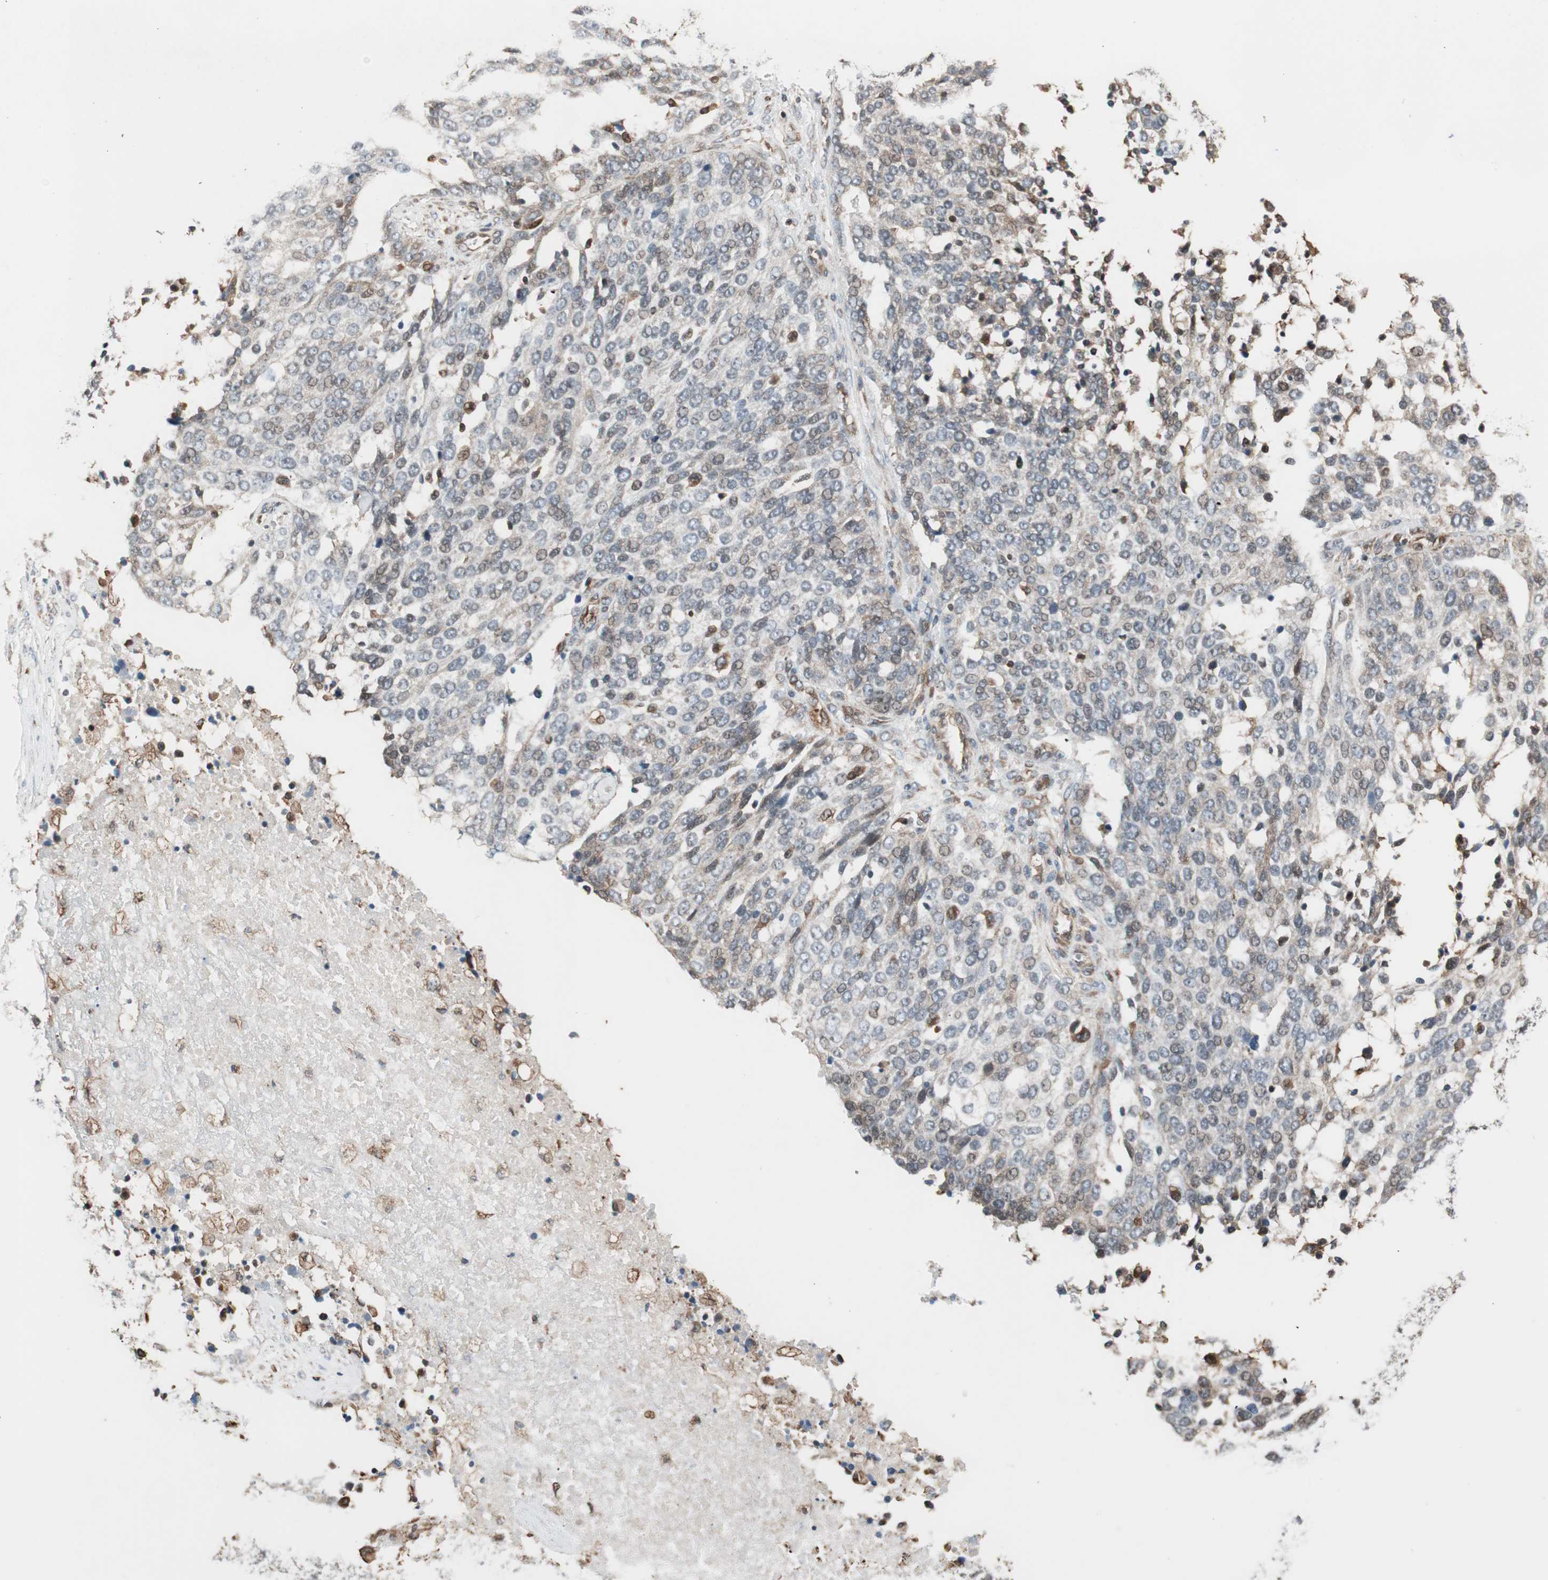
{"staining": {"intensity": "weak", "quantity": "25%-75%", "location": "cytoplasmic/membranous,nuclear"}, "tissue": "ovarian cancer", "cell_type": "Tumor cells", "image_type": "cancer", "snomed": [{"axis": "morphology", "description": "Cystadenocarcinoma, serous, NOS"}, {"axis": "topography", "description": "Ovary"}], "caption": "Immunohistochemistry (IHC) (DAB (3,3'-diaminobenzidine)) staining of ovarian serous cystadenocarcinoma displays weak cytoplasmic/membranous and nuclear protein positivity in approximately 25%-75% of tumor cells. The protein is shown in brown color, while the nuclei are stained blue.", "gene": "MAD2L2", "patient": {"sex": "female", "age": 44}}